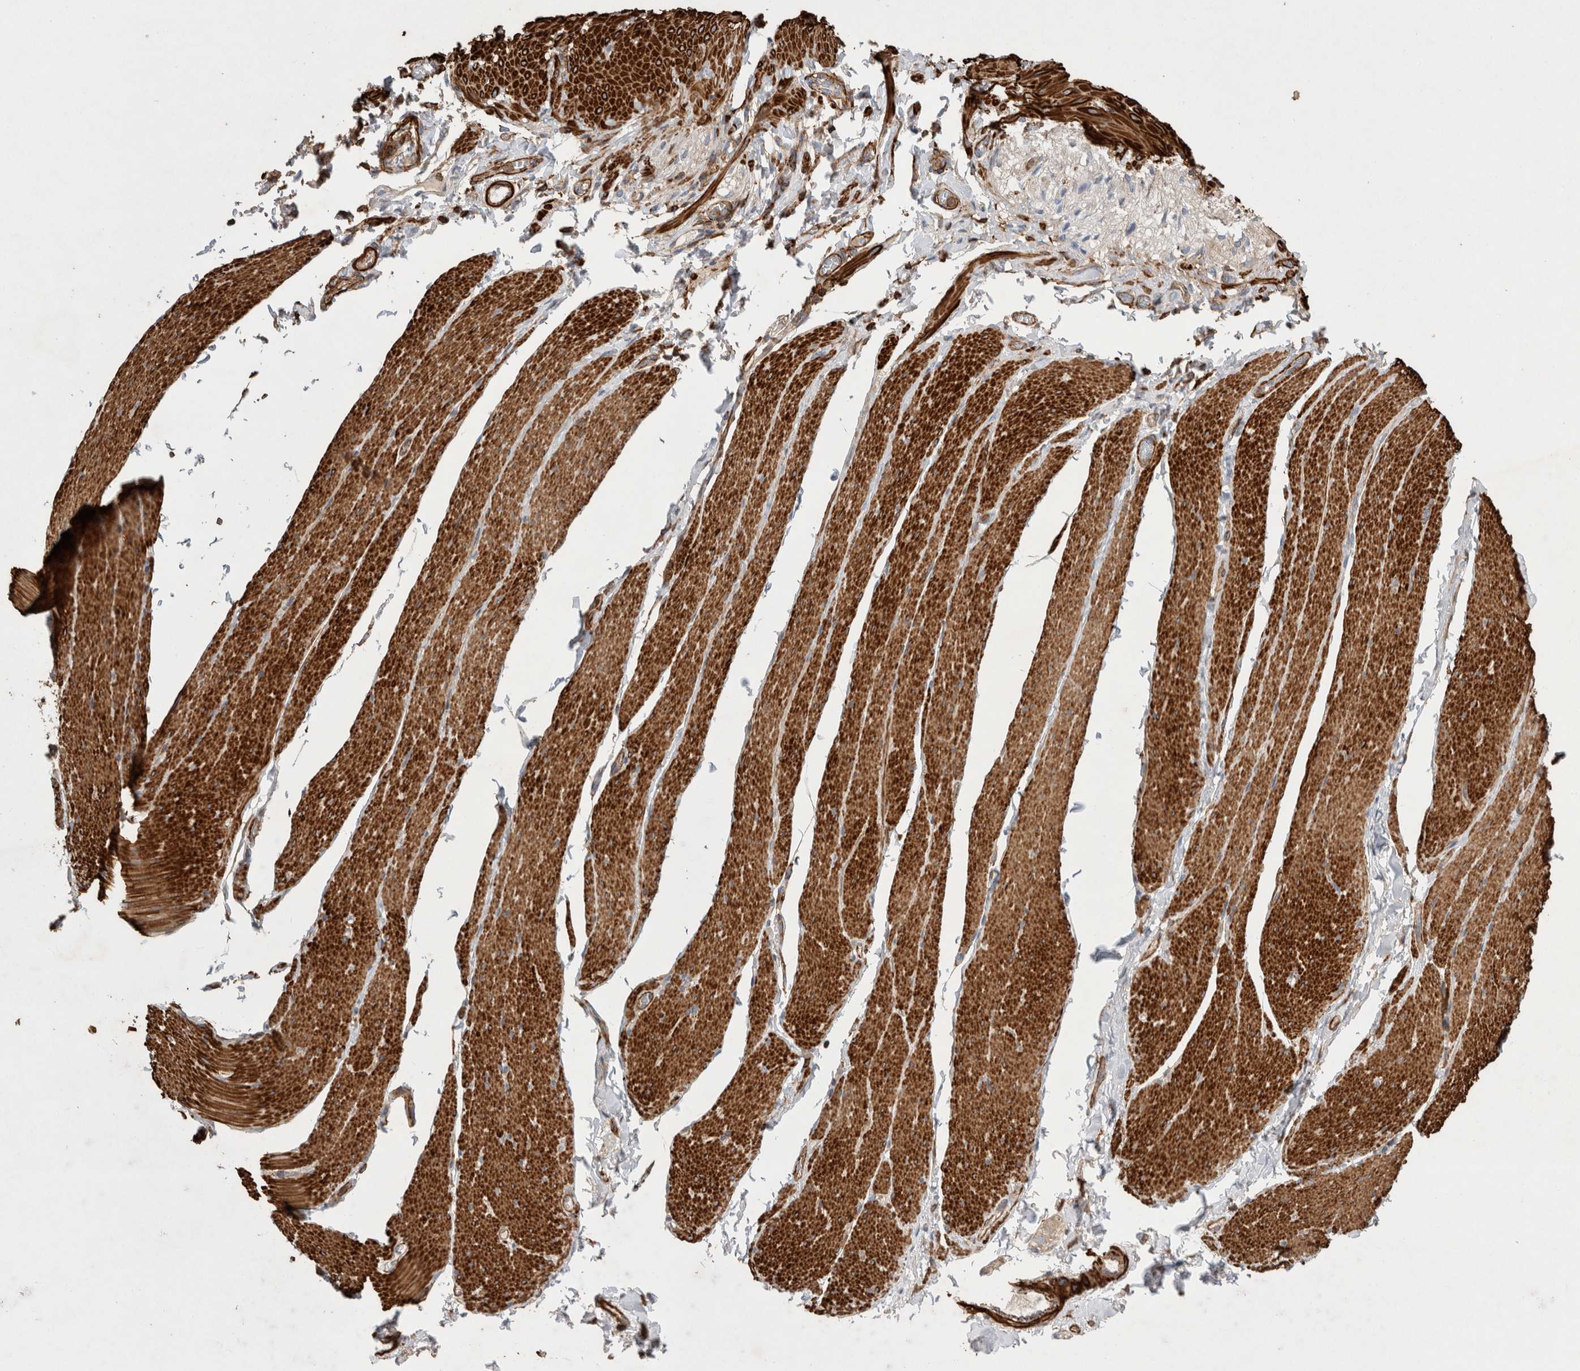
{"staining": {"intensity": "strong", "quantity": ">75%", "location": "cytoplasmic/membranous"}, "tissue": "smooth muscle", "cell_type": "Smooth muscle cells", "image_type": "normal", "snomed": [{"axis": "morphology", "description": "Normal tissue, NOS"}, {"axis": "topography", "description": "Smooth muscle"}, {"axis": "topography", "description": "Small intestine"}], "caption": "Protein expression analysis of benign smooth muscle demonstrates strong cytoplasmic/membranous staining in approximately >75% of smooth muscle cells.", "gene": "GPER1", "patient": {"sex": "female", "age": 84}}